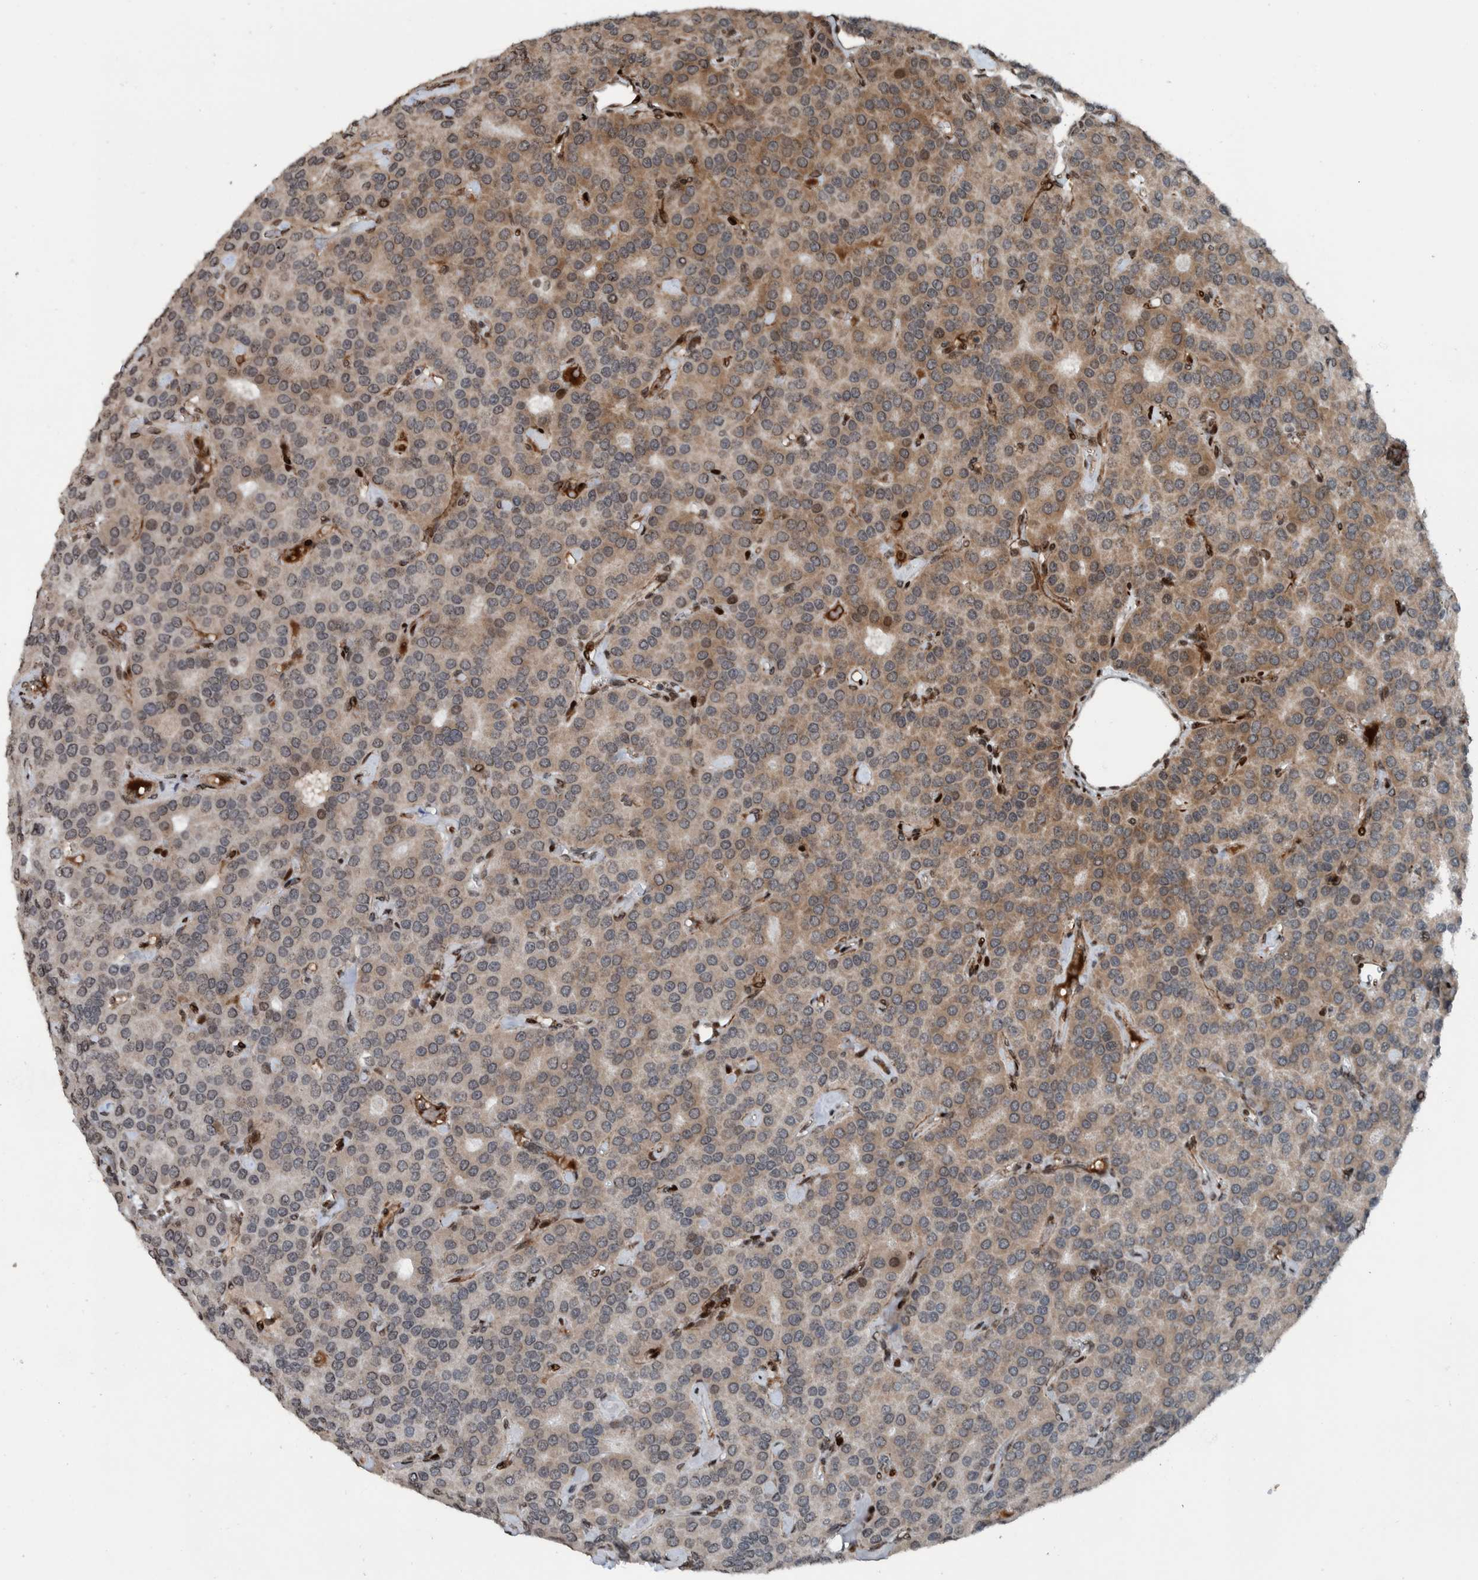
{"staining": {"intensity": "weak", "quantity": "25%-75%", "location": "cytoplasmic/membranous,nuclear"}, "tissue": "parathyroid gland", "cell_type": "Glandular cells", "image_type": "normal", "snomed": [{"axis": "morphology", "description": "Normal tissue, NOS"}, {"axis": "morphology", "description": "Adenoma, NOS"}, {"axis": "topography", "description": "Parathyroid gland"}], "caption": "Parathyroid gland stained with DAB immunohistochemistry (IHC) displays low levels of weak cytoplasmic/membranous,nuclear positivity in approximately 25%-75% of glandular cells. The staining is performed using DAB brown chromogen to label protein expression. The nuclei are counter-stained blue using hematoxylin.", "gene": "ZNF366", "patient": {"sex": "female", "age": 86}}